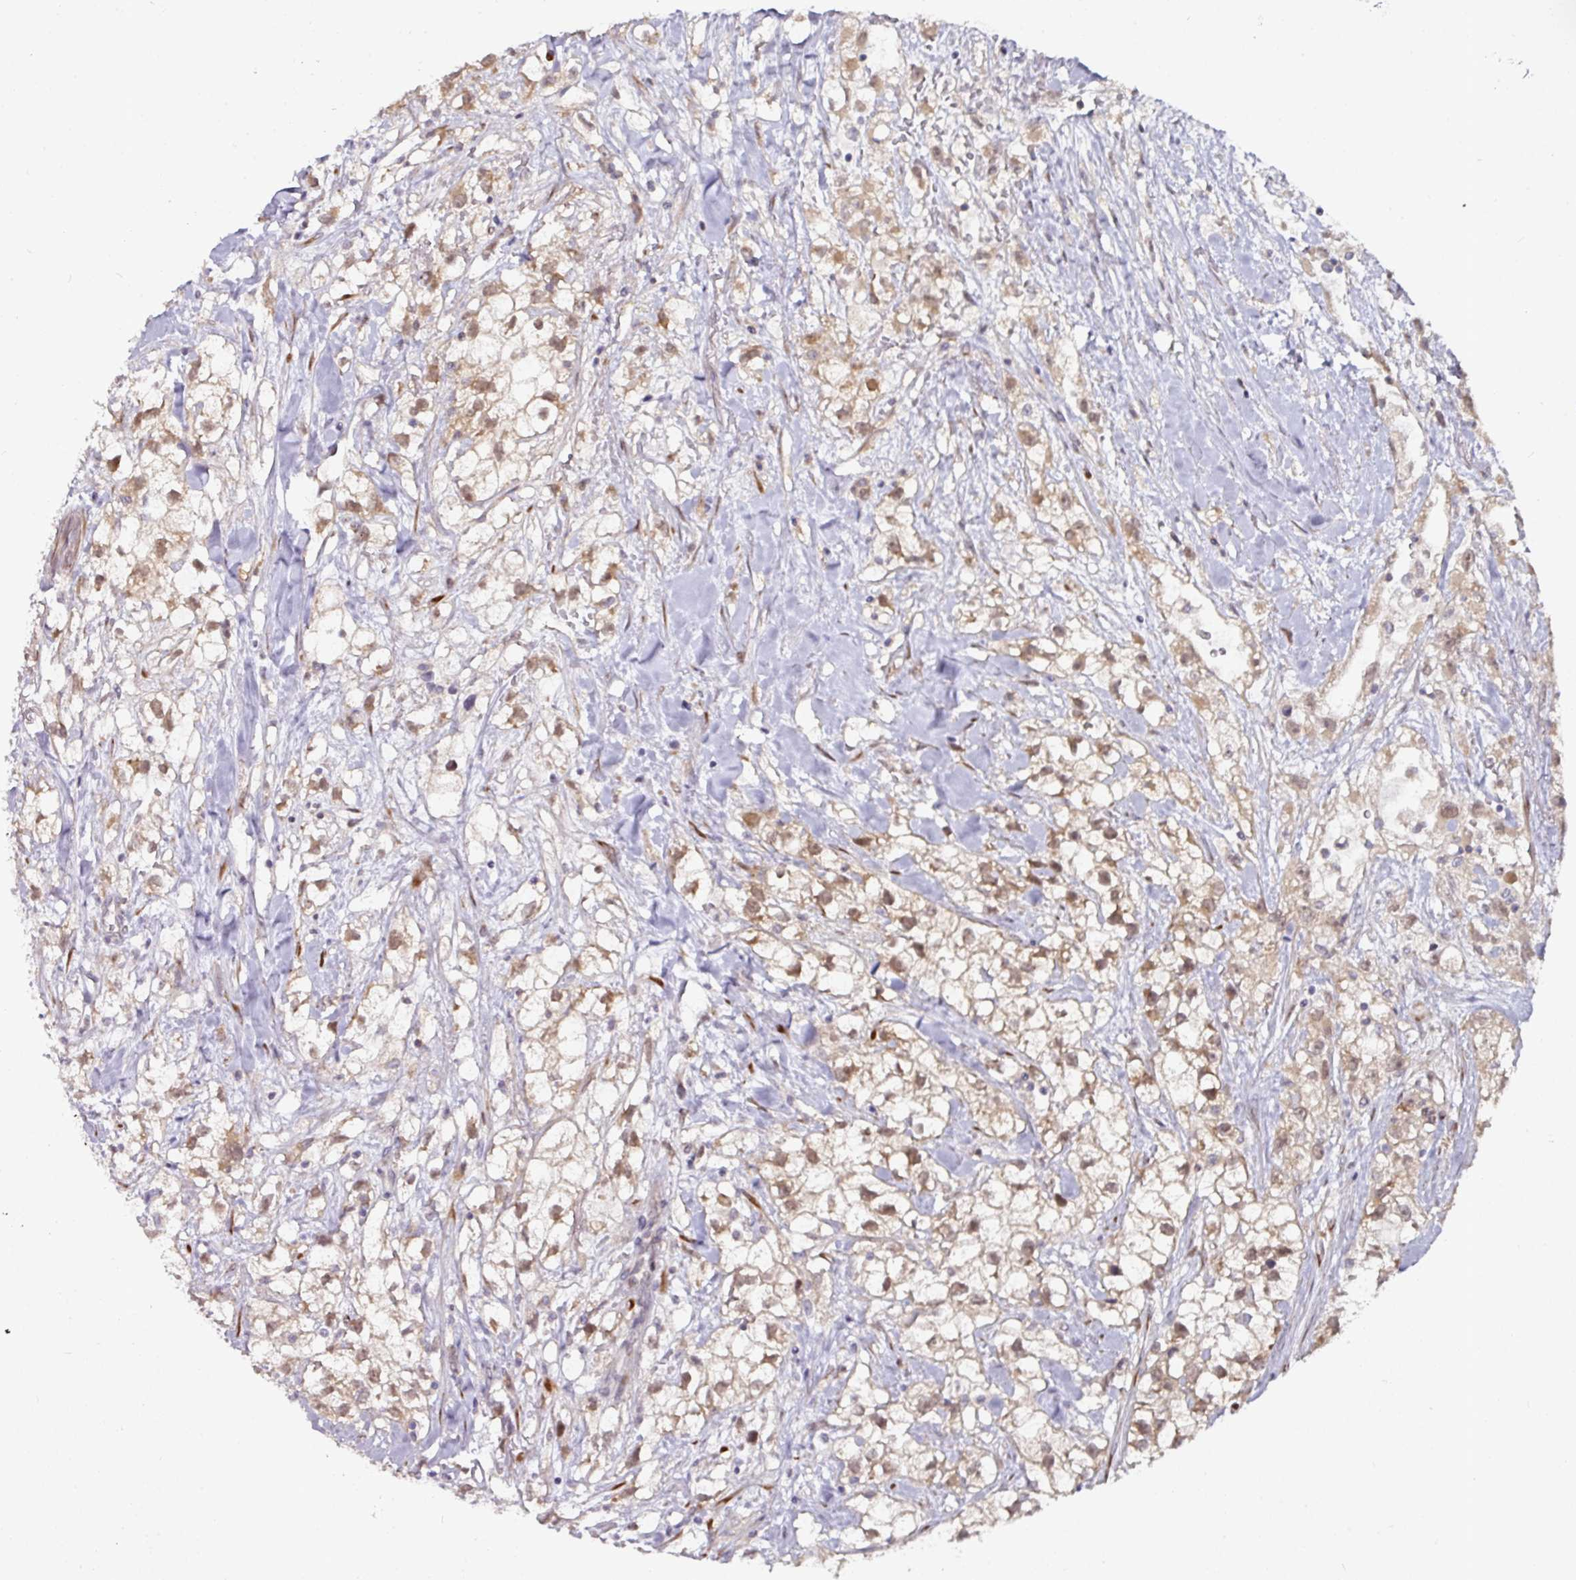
{"staining": {"intensity": "moderate", "quantity": "25%-75%", "location": "cytoplasmic/membranous,nuclear"}, "tissue": "renal cancer", "cell_type": "Tumor cells", "image_type": "cancer", "snomed": [{"axis": "morphology", "description": "Adenocarcinoma, NOS"}, {"axis": "topography", "description": "Kidney"}], "caption": "Moderate cytoplasmic/membranous and nuclear expression for a protein is present in approximately 25%-75% of tumor cells of renal cancer (adenocarcinoma) using immunohistochemistry (IHC).", "gene": "APOLD1", "patient": {"sex": "male", "age": 59}}